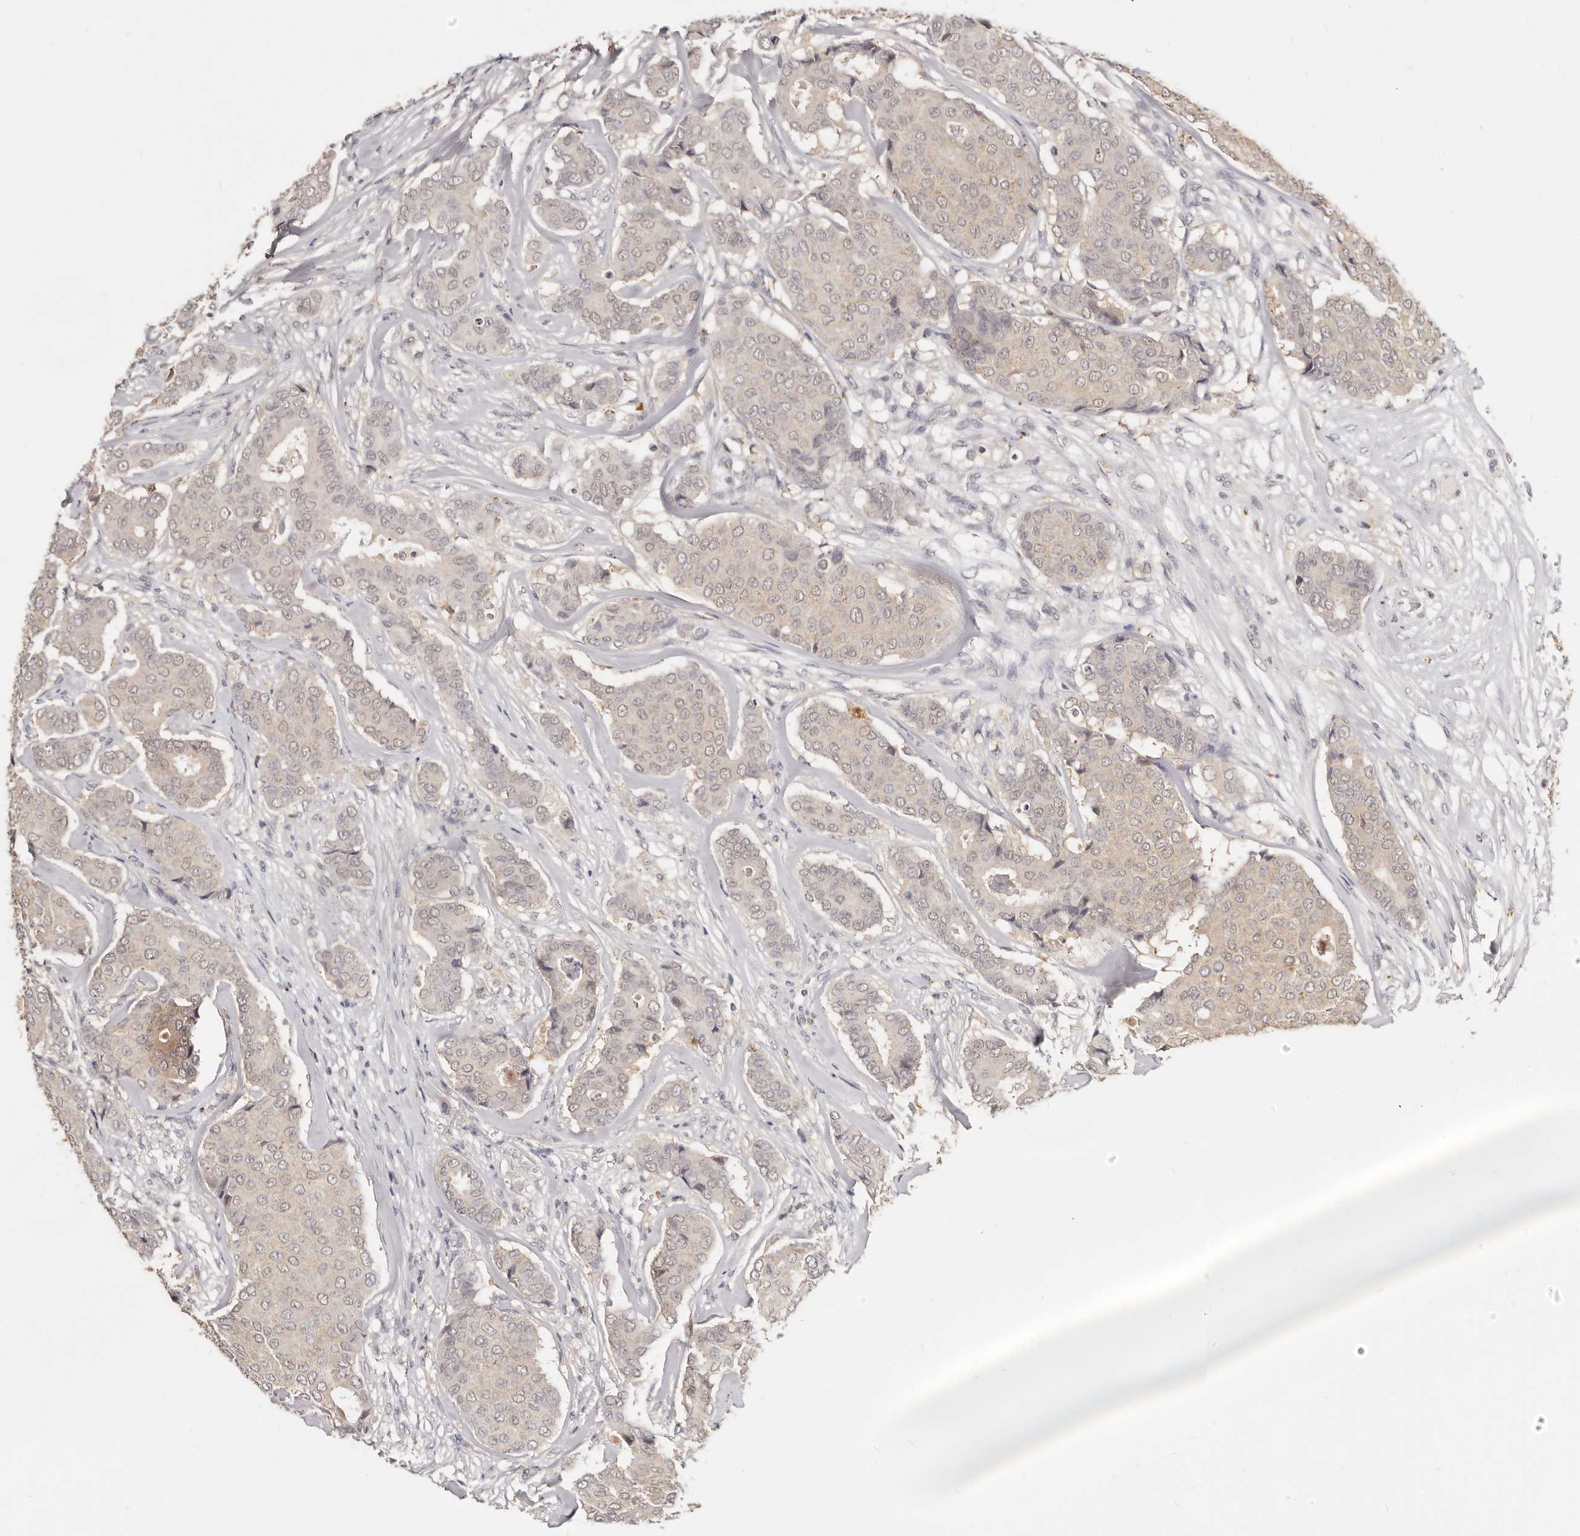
{"staining": {"intensity": "negative", "quantity": "none", "location": "none"}, "tissue": "breast cancer", "cell_type": "Tumor cells", "image_type": "cancer", "snomed": [{"axis": "morphology", "description": "Duct carcinoma"}, {"axis": "topography", "description": "Breast"}], "caption": "An image of invasive ductal carcinoma (breast) stained for a protein exhibits no brown staining in tumor cells.", "gene": "TSPAN13", "patient": {"sex": "female", "age": 75}}